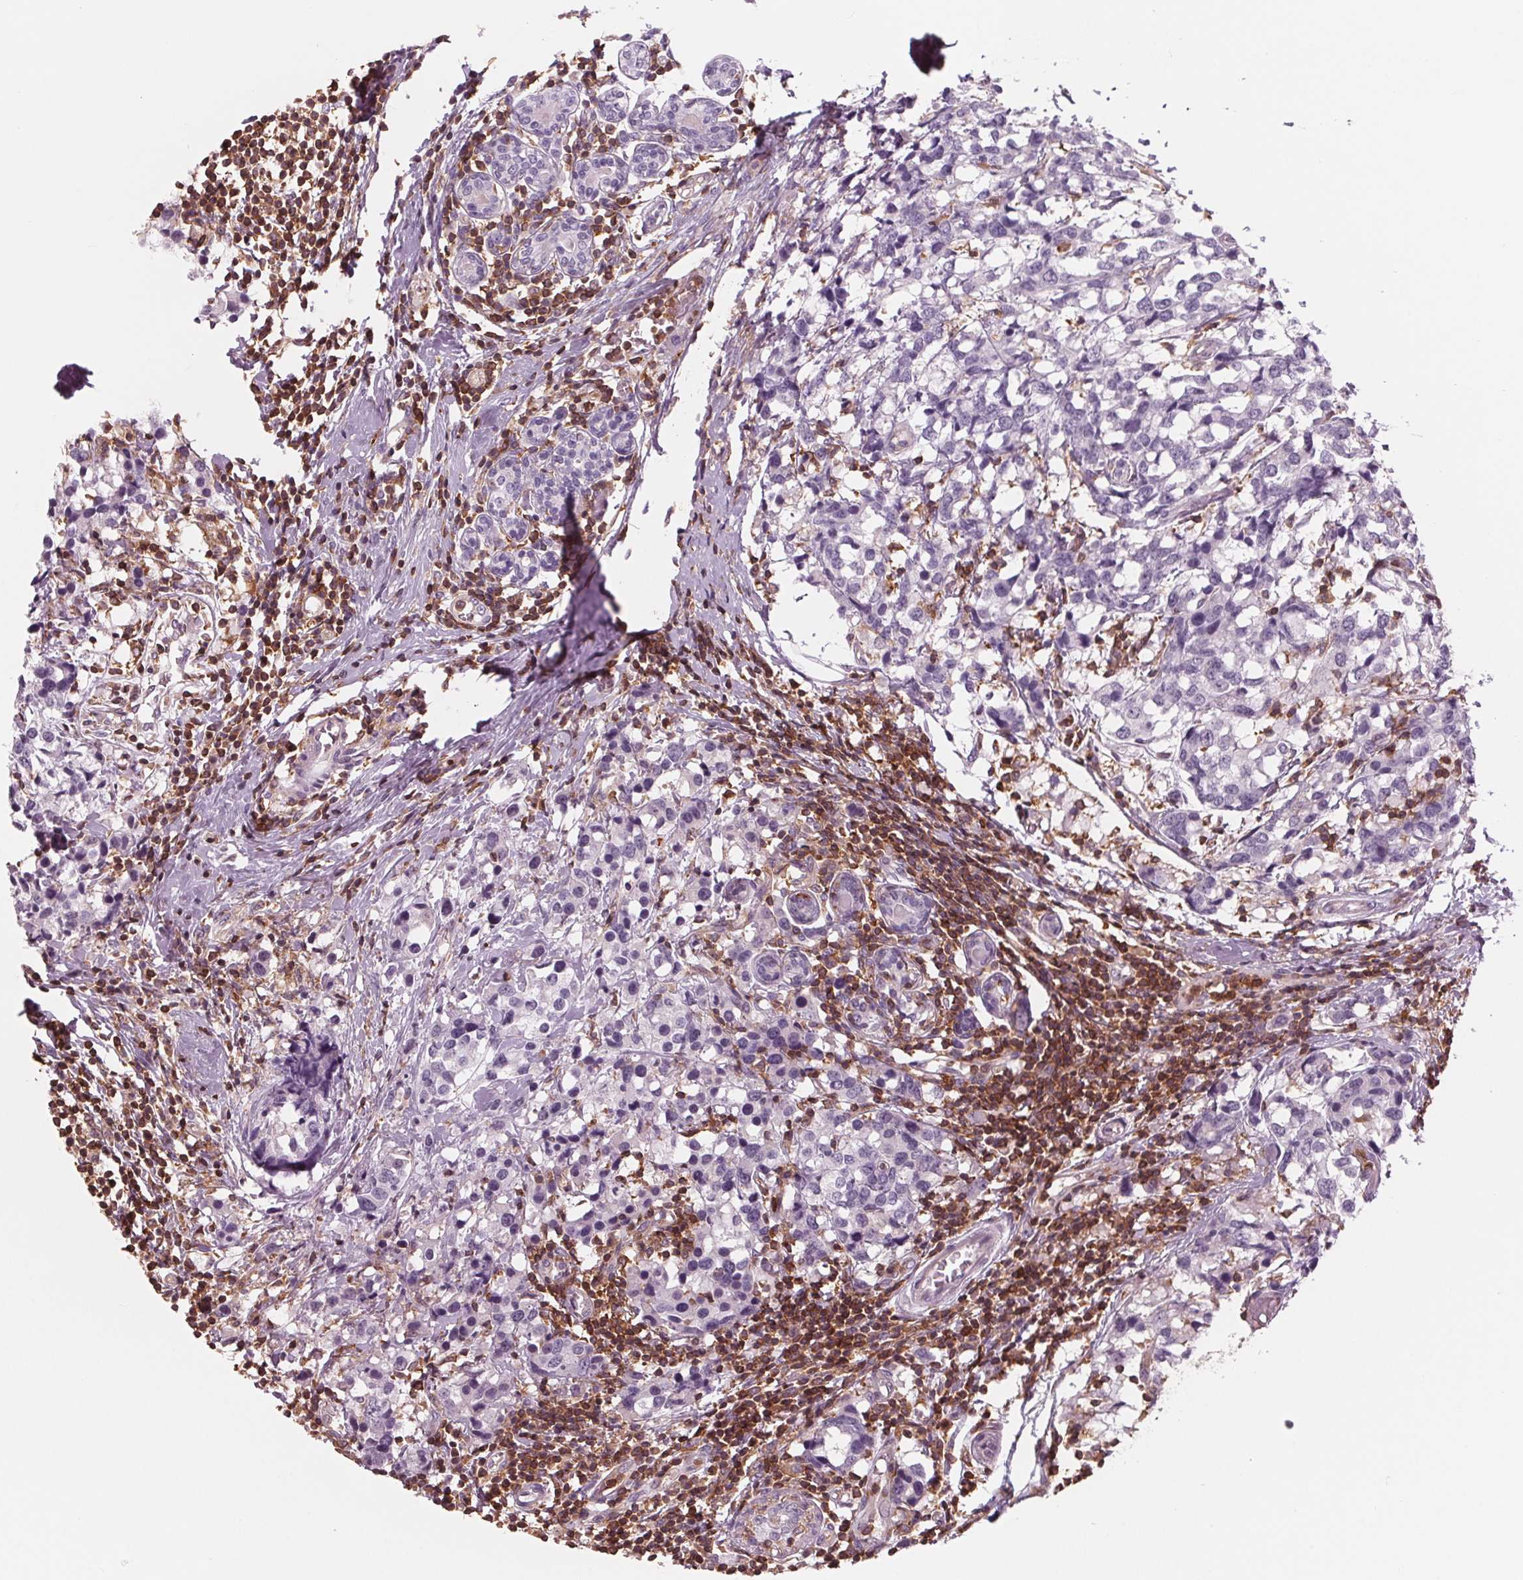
{"staining": {"intensity": "negative", "quantity": "none", "location": "none"}, "tissue": "breast cancer", "cell_type": "Tumor cells", "image_type": "cancer", "snomed": [{"axis": "morphology", "description": "Lobular carcinoma"}, {"axis": "topography", "description": "Breast"}], "caption": "Immunohistochemistry micrograph of neoplastic tissue: breast cancer stained with DAB reveals no significant protein expression in tumor cells. (DAB (3,3'-diaminobenzidine) IHC visualized using brightfield microscopy, high magnification).", "gene": "ARHGAP25", "patient": {"sex": "female", "age": 59}}